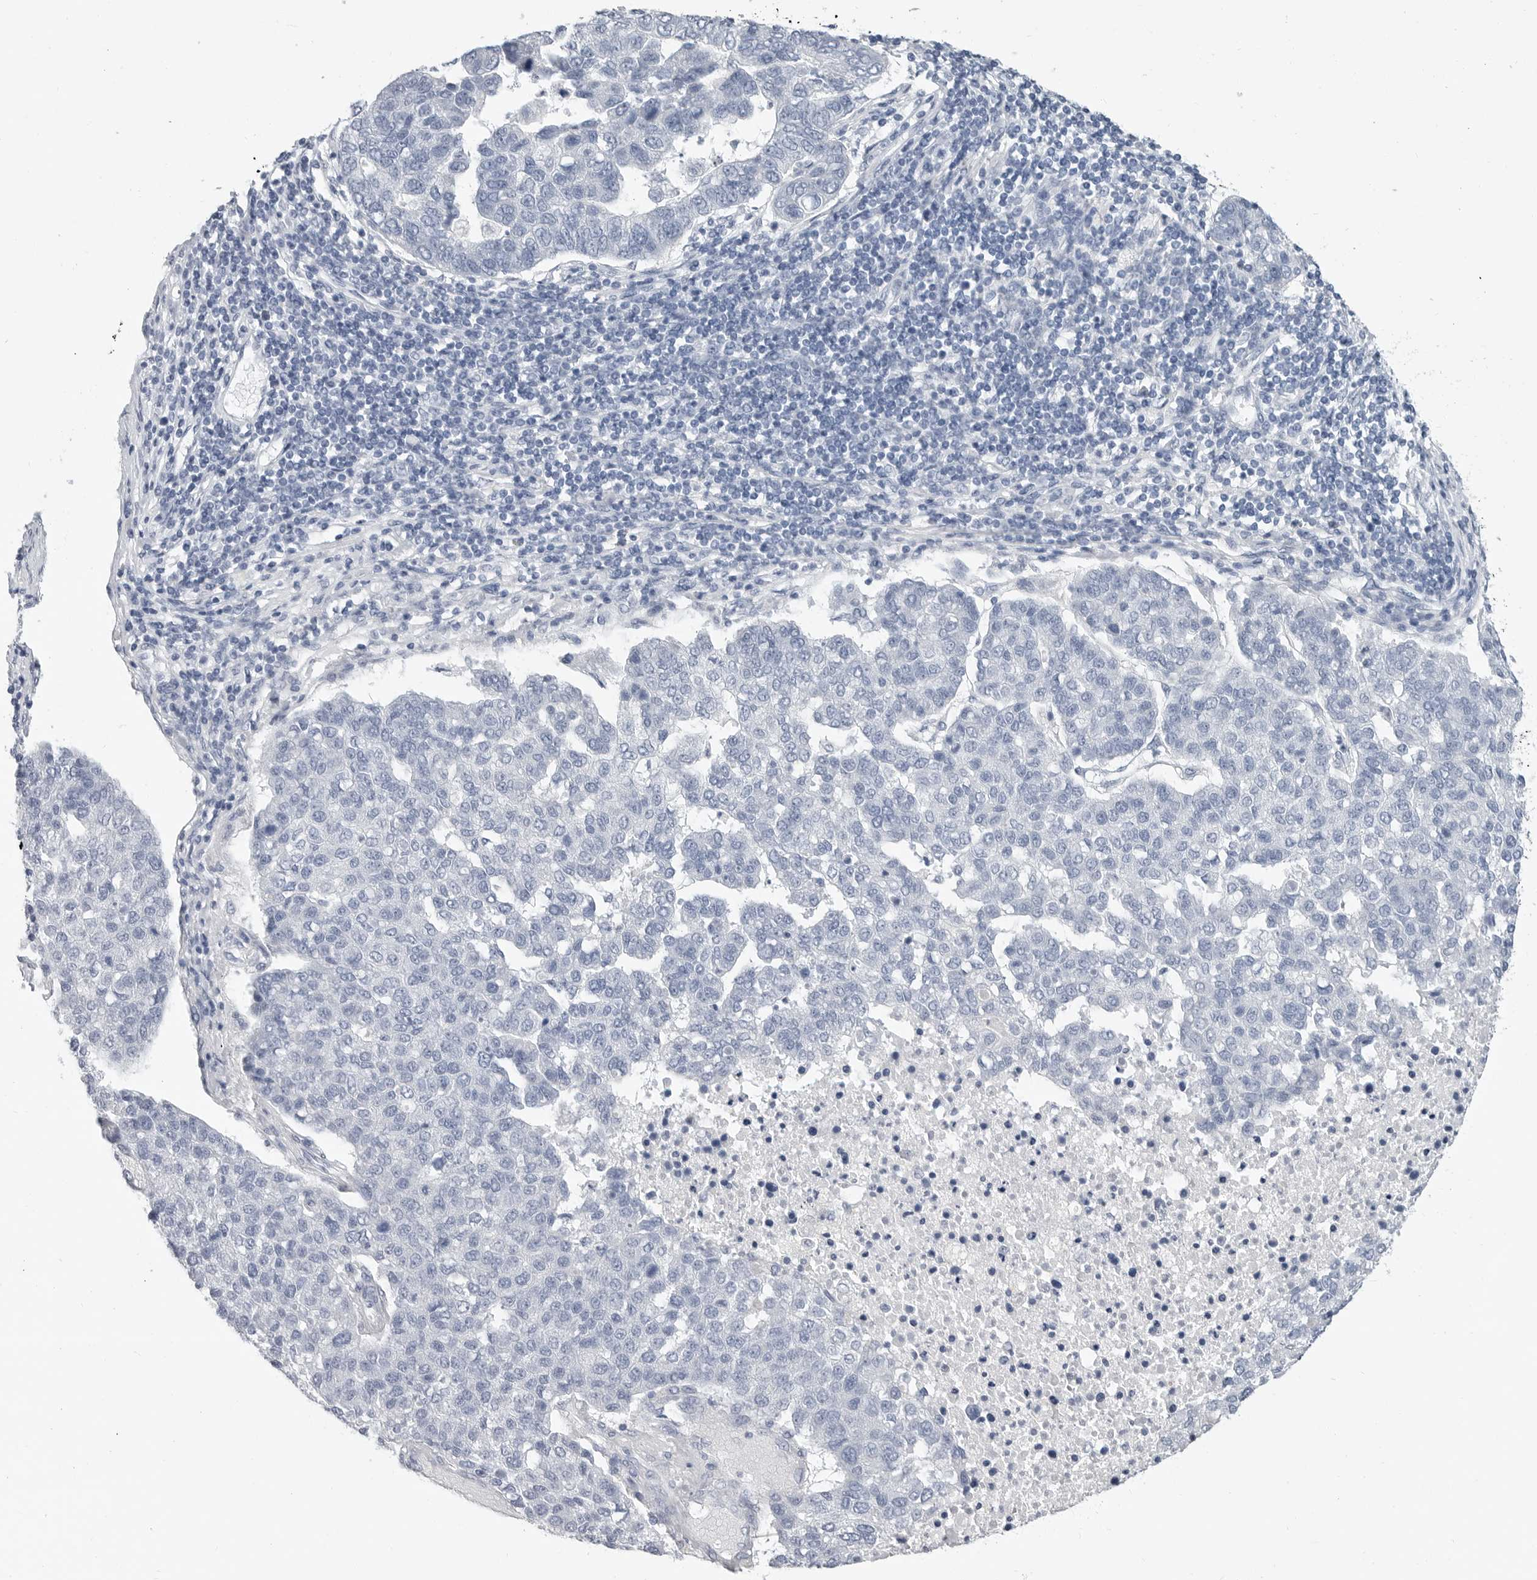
{"staining": {"intensity": "negative", "quantity": "none", "location": "none"}, "tissue": "pancreatic cancer", "cell_type": "Tumor cells", "image_type": "cancer", "snomed": [{"axis": "morphology", "description": "Adenocarcinoma, NOS"}, {"axis": "topography", "description": "Pancreas"}], "caption": "IHC of pancreatic cancer exhibits no expression in tumor cells.", "gene": "PLN", "patient": {"sex": "female", "age": 61}}